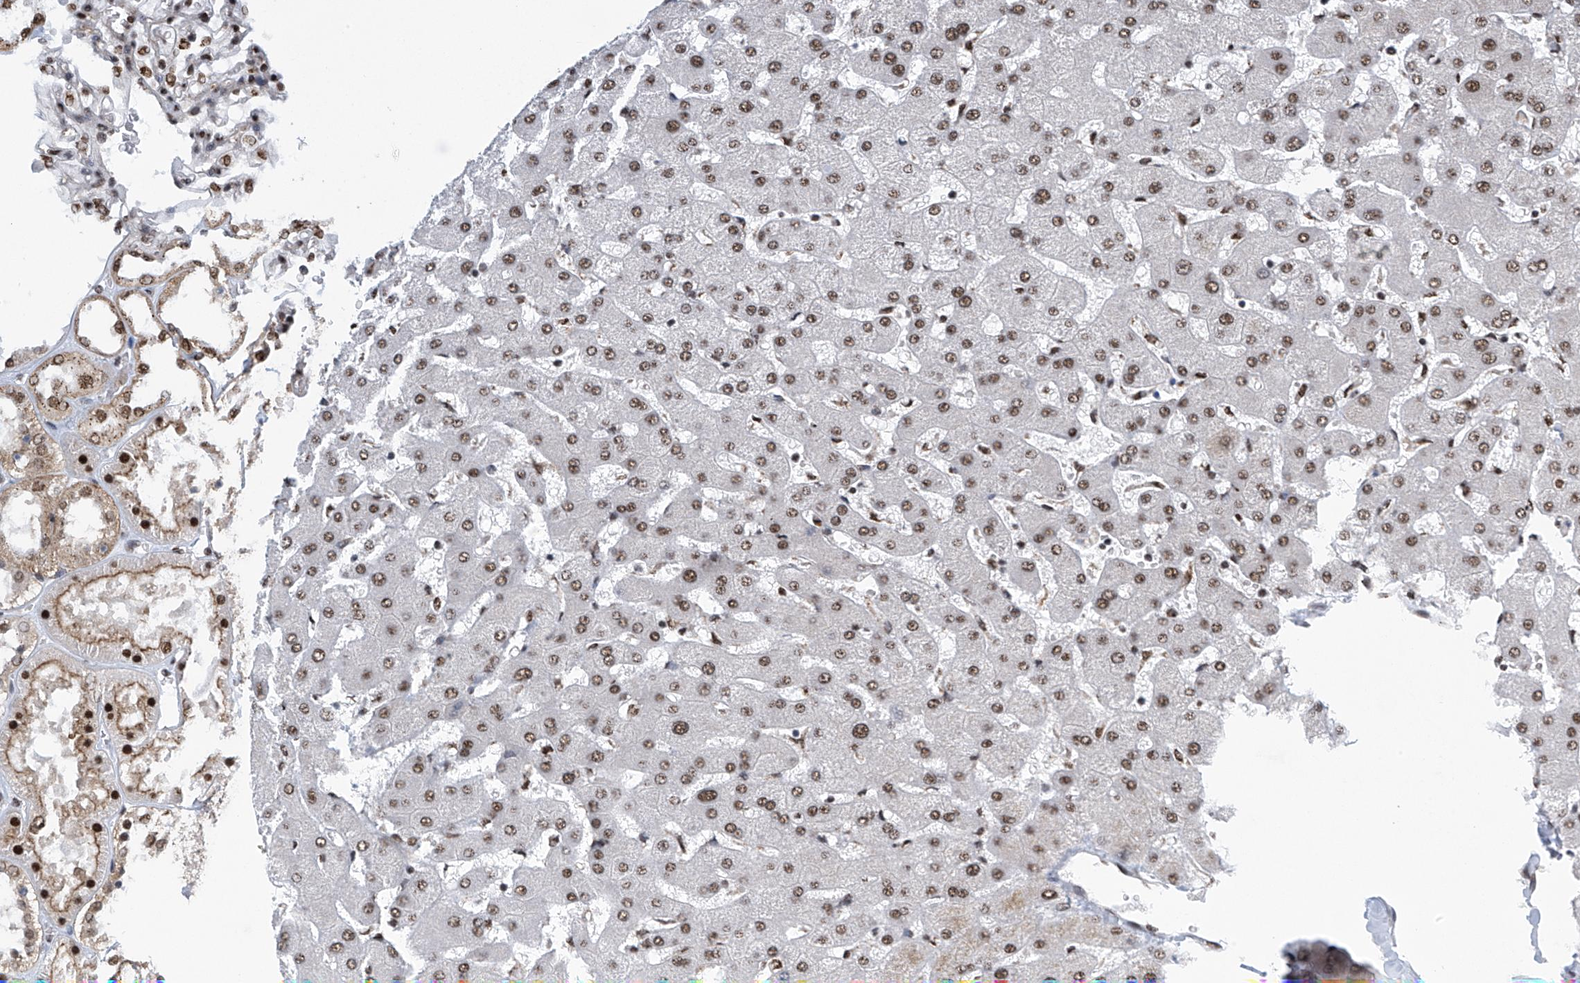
{"staining": {"intensity": "moderate", "quantity": ">75%", "location": "nuclear"}, "tissue": "liver", "cell_type": "Cholangiocytes", "image_type": "normal", "snomed": [{"axis": "morphology", "description": "Normal tissue, NOS"}, {"axis": "topography", "description": "Liver"}], "caption": "Protein staining demonstrates moderate nuclear positivity in about >75% of cholangiocytes in benign liver. Using DAB (brown) and hematoxylin (blue) stains, captured at high magnification using brightfield microscopy.", "gene": "APLF", "patient": {"sex": "female", "age": 63}}